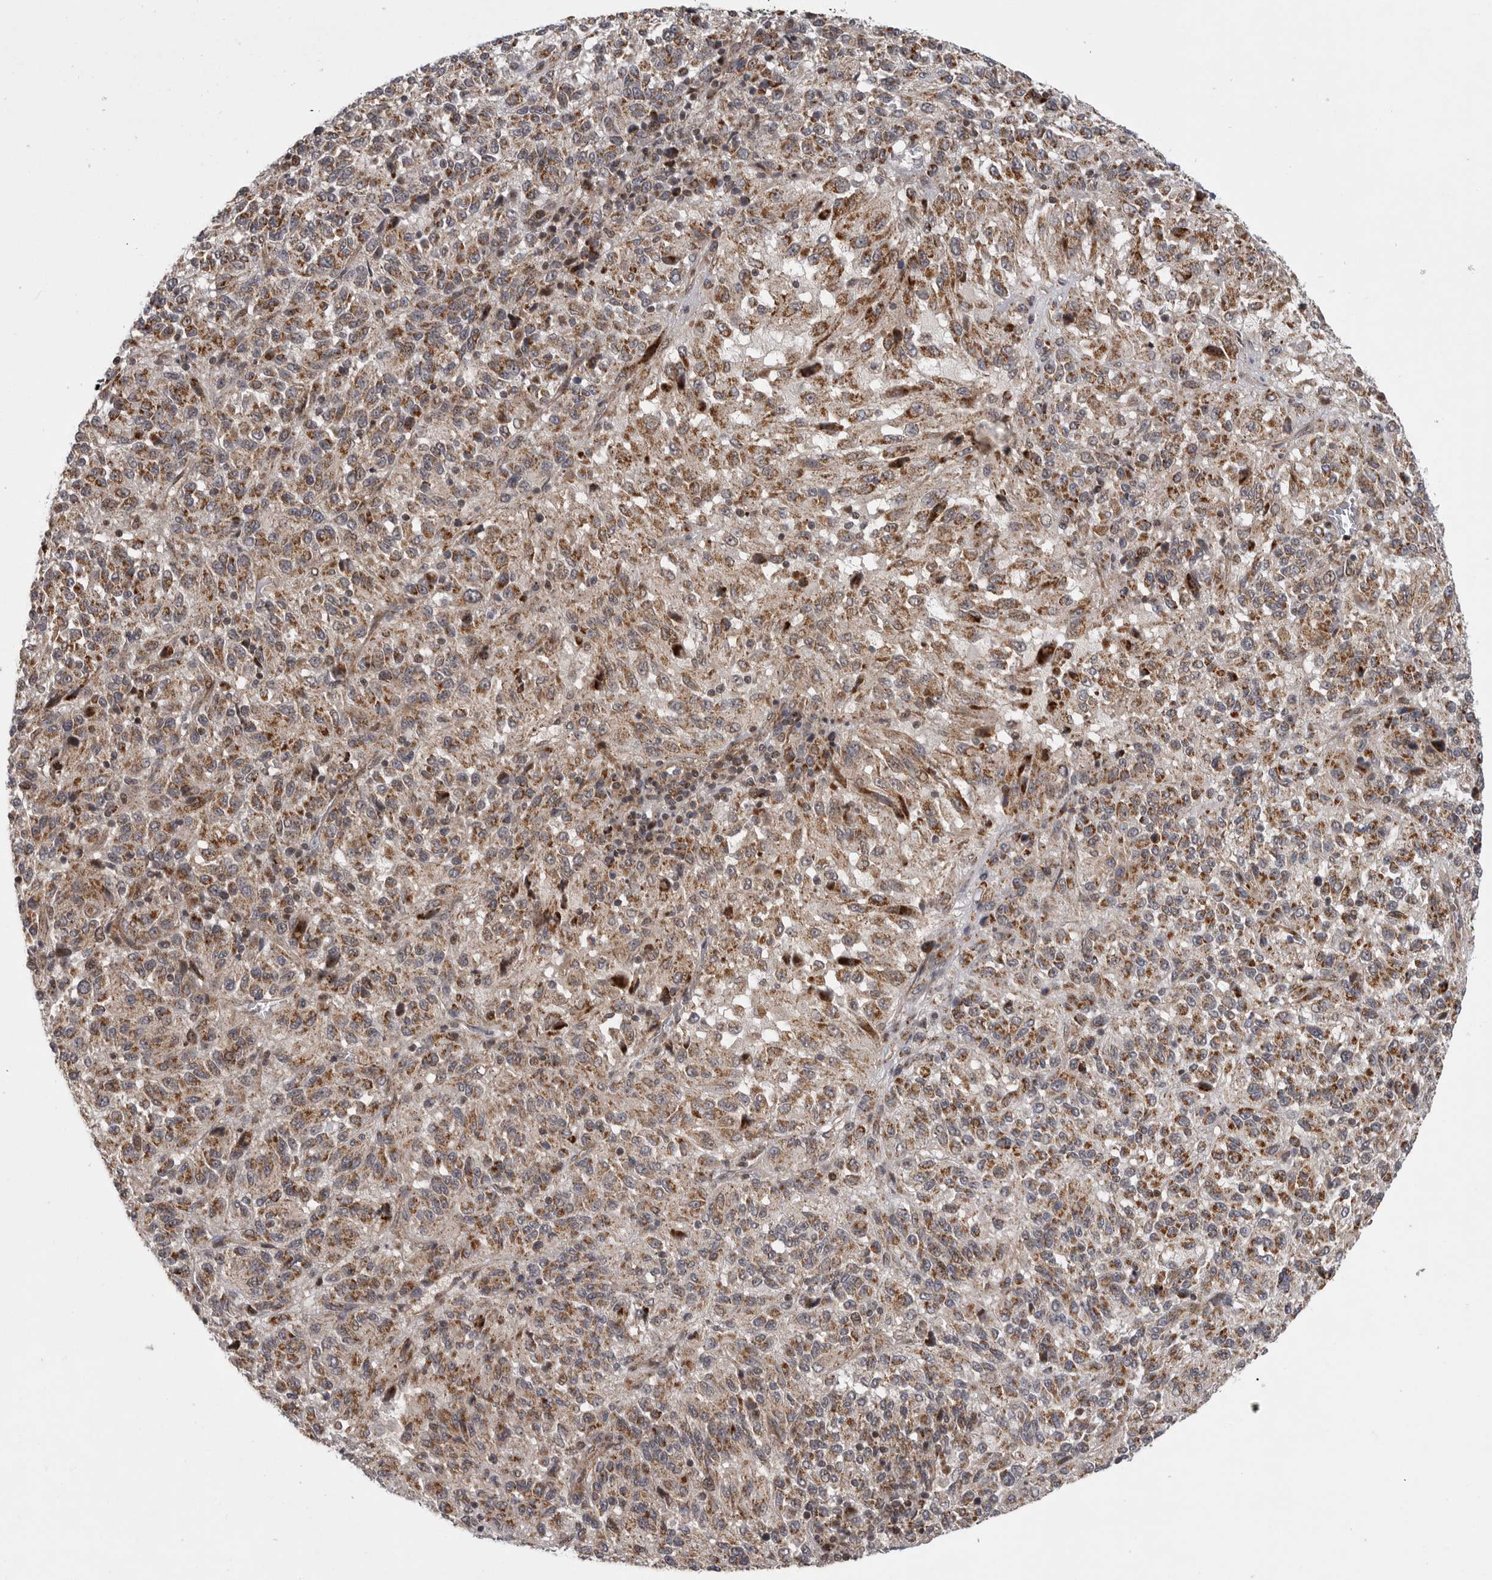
{"staining": {"intensity": "moderate", "quantity": ">75%", "location": "cytoplasmic/membranous"}, "tissue": "melanoma", "cell_type": "Tumor cells", "image_type": "cancer", "snomed": [{"axis": "morphology", "description": "Malignant melanoma, Metastatic site"}, {"axis": "topography", "description": "Lung"}], "caption": "A photomicrograph showing moderate cytoplasmic/membranous expression in about >75% of tumor cells in malignant melanoma (metastatic site), as visualized by brown immunohistochemical staining.", "gene": "TMPRSS11F", "patient": {"sex": "male", "age": 64}}